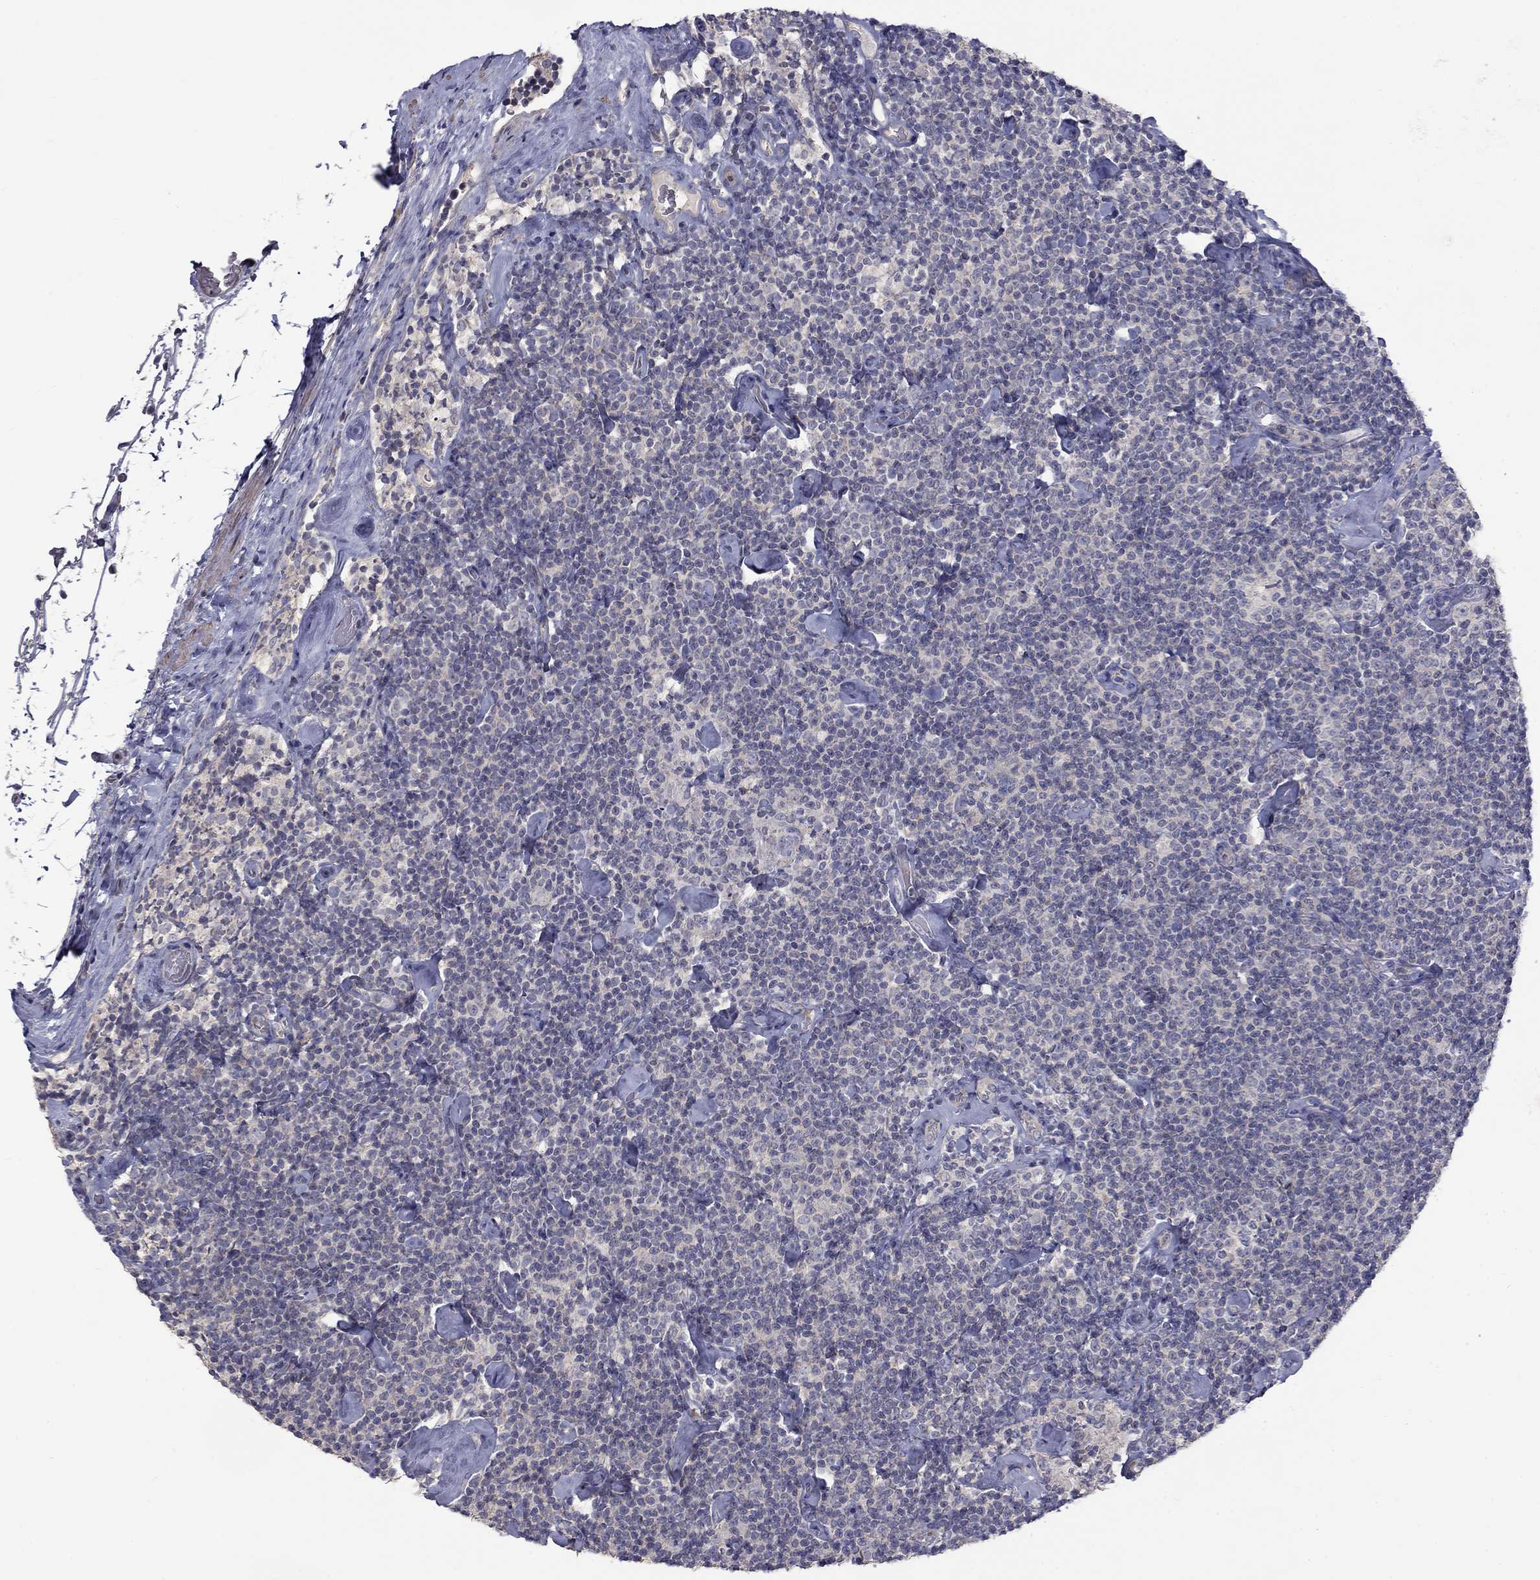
{"staining": {"intensity": "negative", "quantity": "none", "location": "none"}, "tissue": "lymphoma", "cell_type": "Tumor cells", "image_type": "cancer", "snomed": [{"axis": "morphology", "description": "Malignant lymphoma, non-Hodgkin's type, Low grade"}, {"axis": "topography", "description": "Lymph node"}], "caption": "Tumor cells show no significant protein positivity in lymphoma. (IHC, brightfield microscopy, high magnification).", "gene": "SLC39A14", "patient": {"sex": "male", "age": 81}}